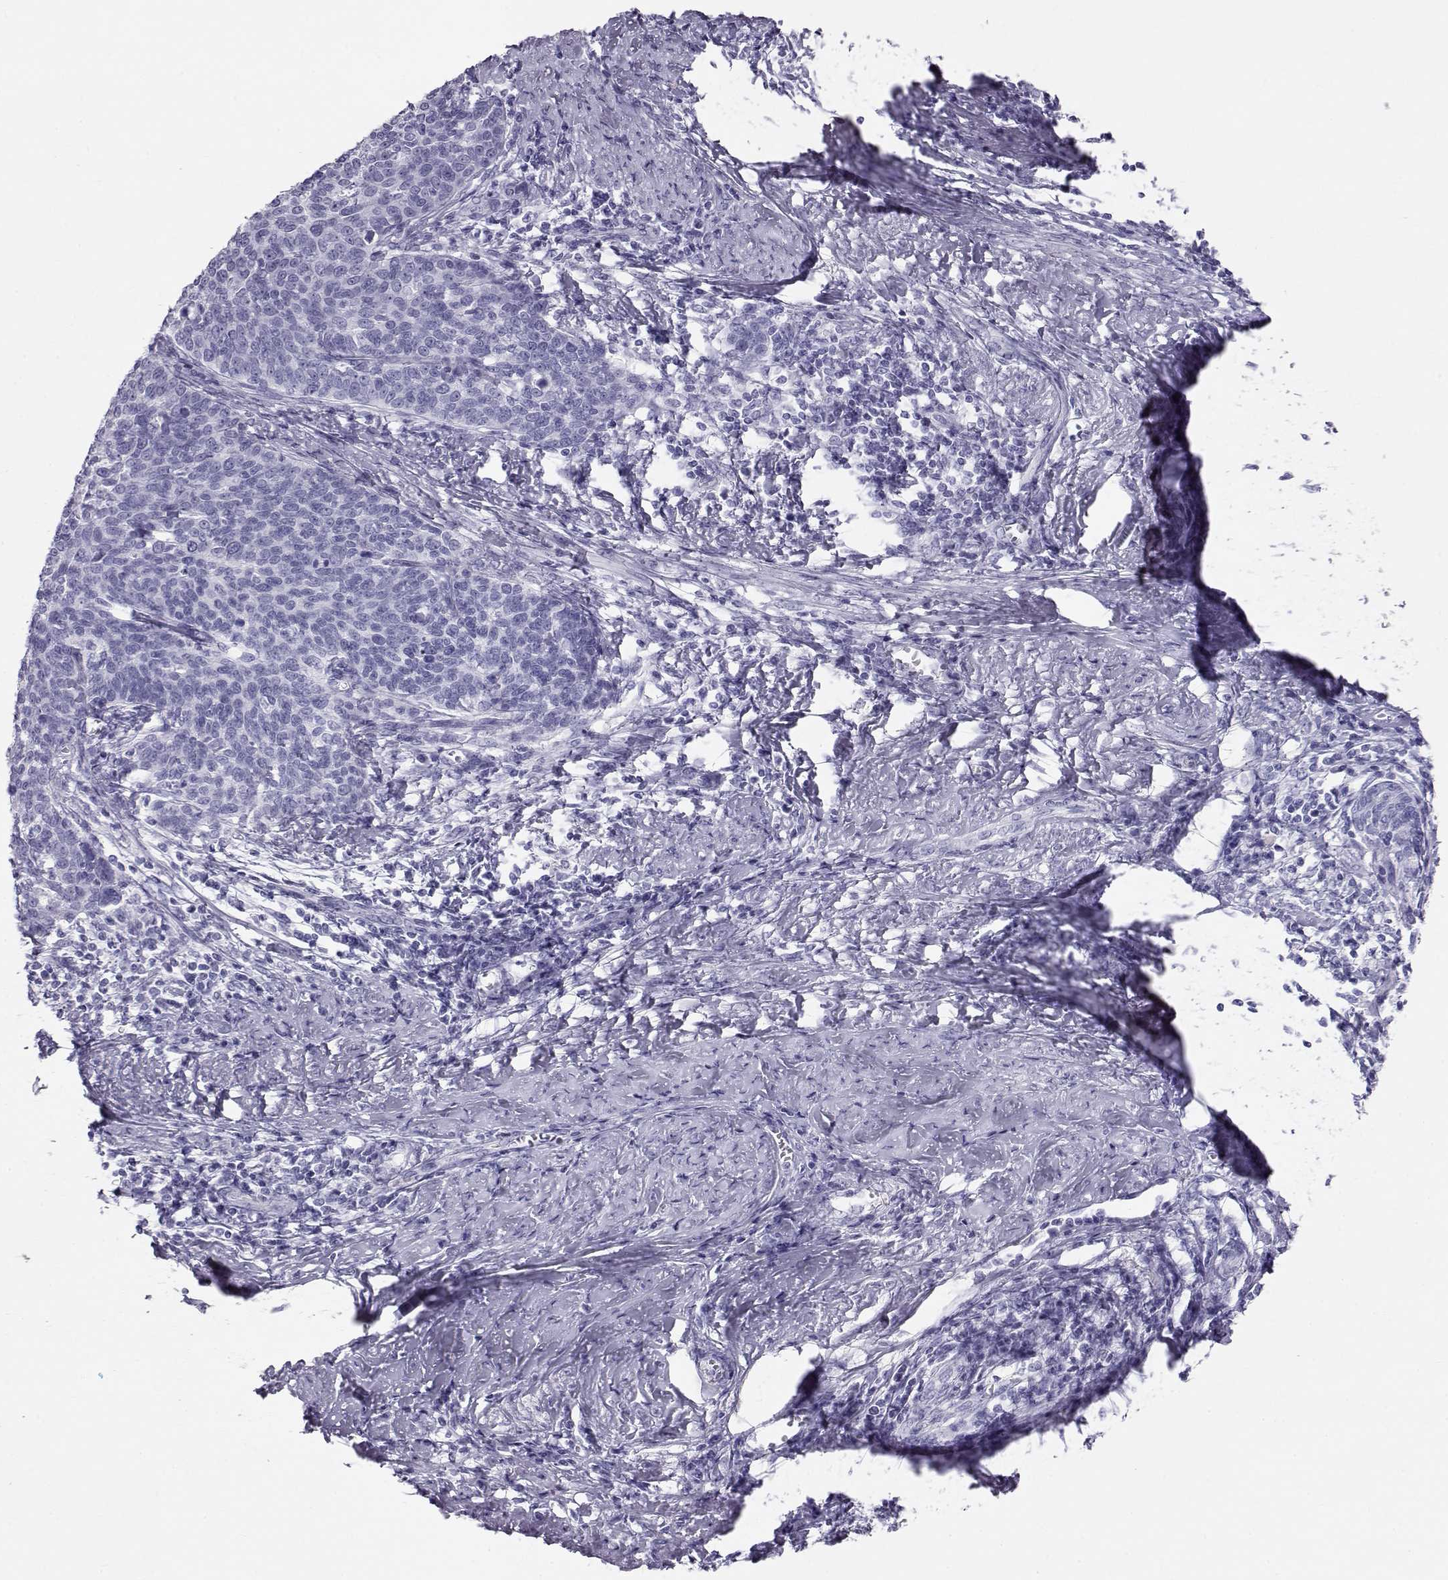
{"staining": {"intensity": "negative", "quantity": "none", "location": "none"}, "tissue": "cervical cancer", "cell_type": "Tumor cells", "image_type": "cancer", "snomed": [{"axis": "morphology", "description": "Squamous cell carcinoma, NOS"}, {"axis": "topography", "description": "Cervix"}], "caption": "This is a image of immunohistochemistry staining of cervical cancer (squamous cell carcinoma), which shows no staining in tumor cells. The staining is performed using DAB brown chromogen with nuclei counter-stained in using hematoxylin.", "gene": "RD3", "patient": {"sex": "female", "age": 39}}